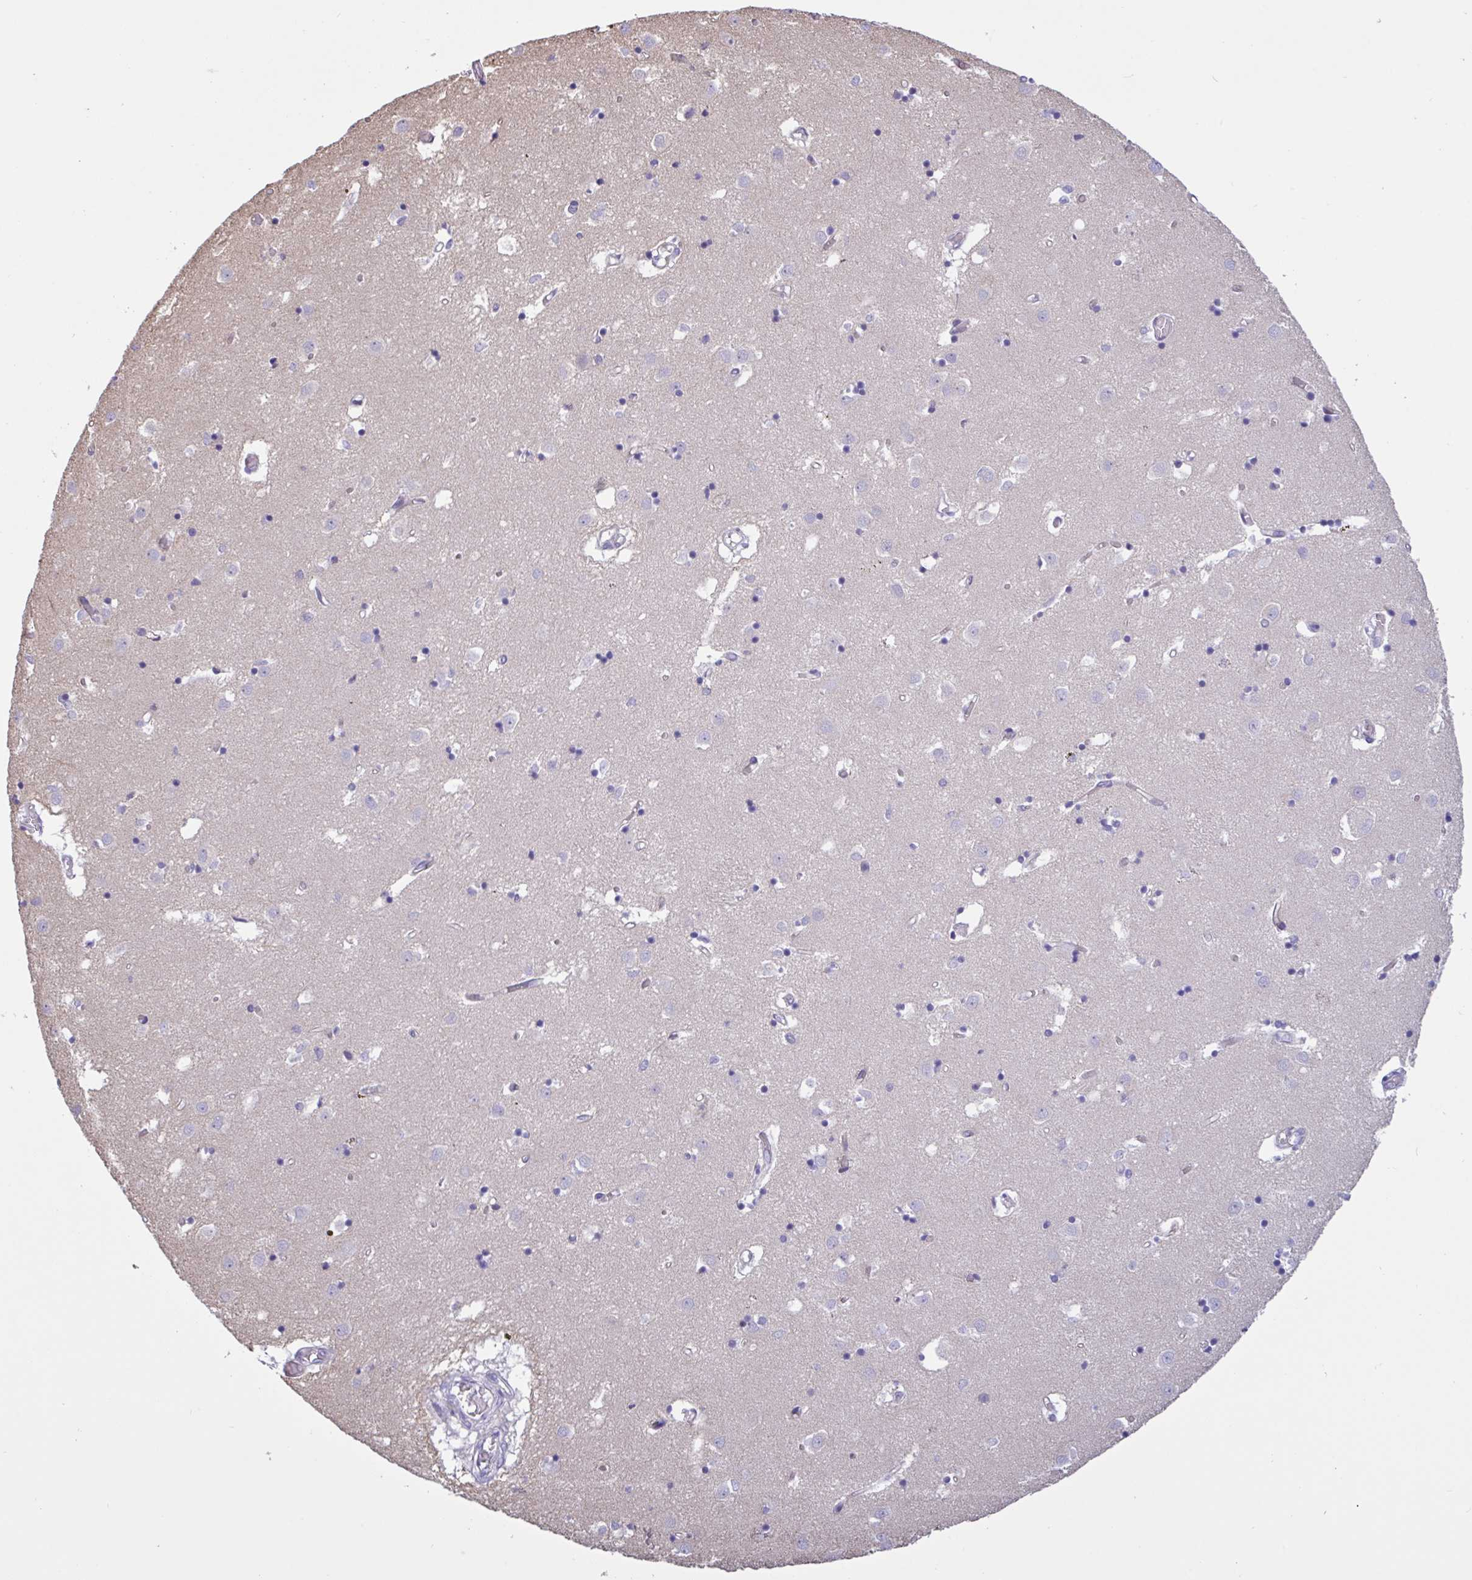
{"staining": {"intensity": "negative", "quantity": "none", "location": "none"}, "tissue": "caudate", "cell_type": "Glial cells", "image_type": "normal", "snomed": [{"axis": "morphology", "description": "Normal tissue, NOS"}, {"axis": "topography", "description": "Lateral ventricle wall"}], "caption": "Glial cells are negative for protein expression in unremarkable human caudate.", "gene": "RPL22L1", "patient": {"sex": "male", "age": 70}}